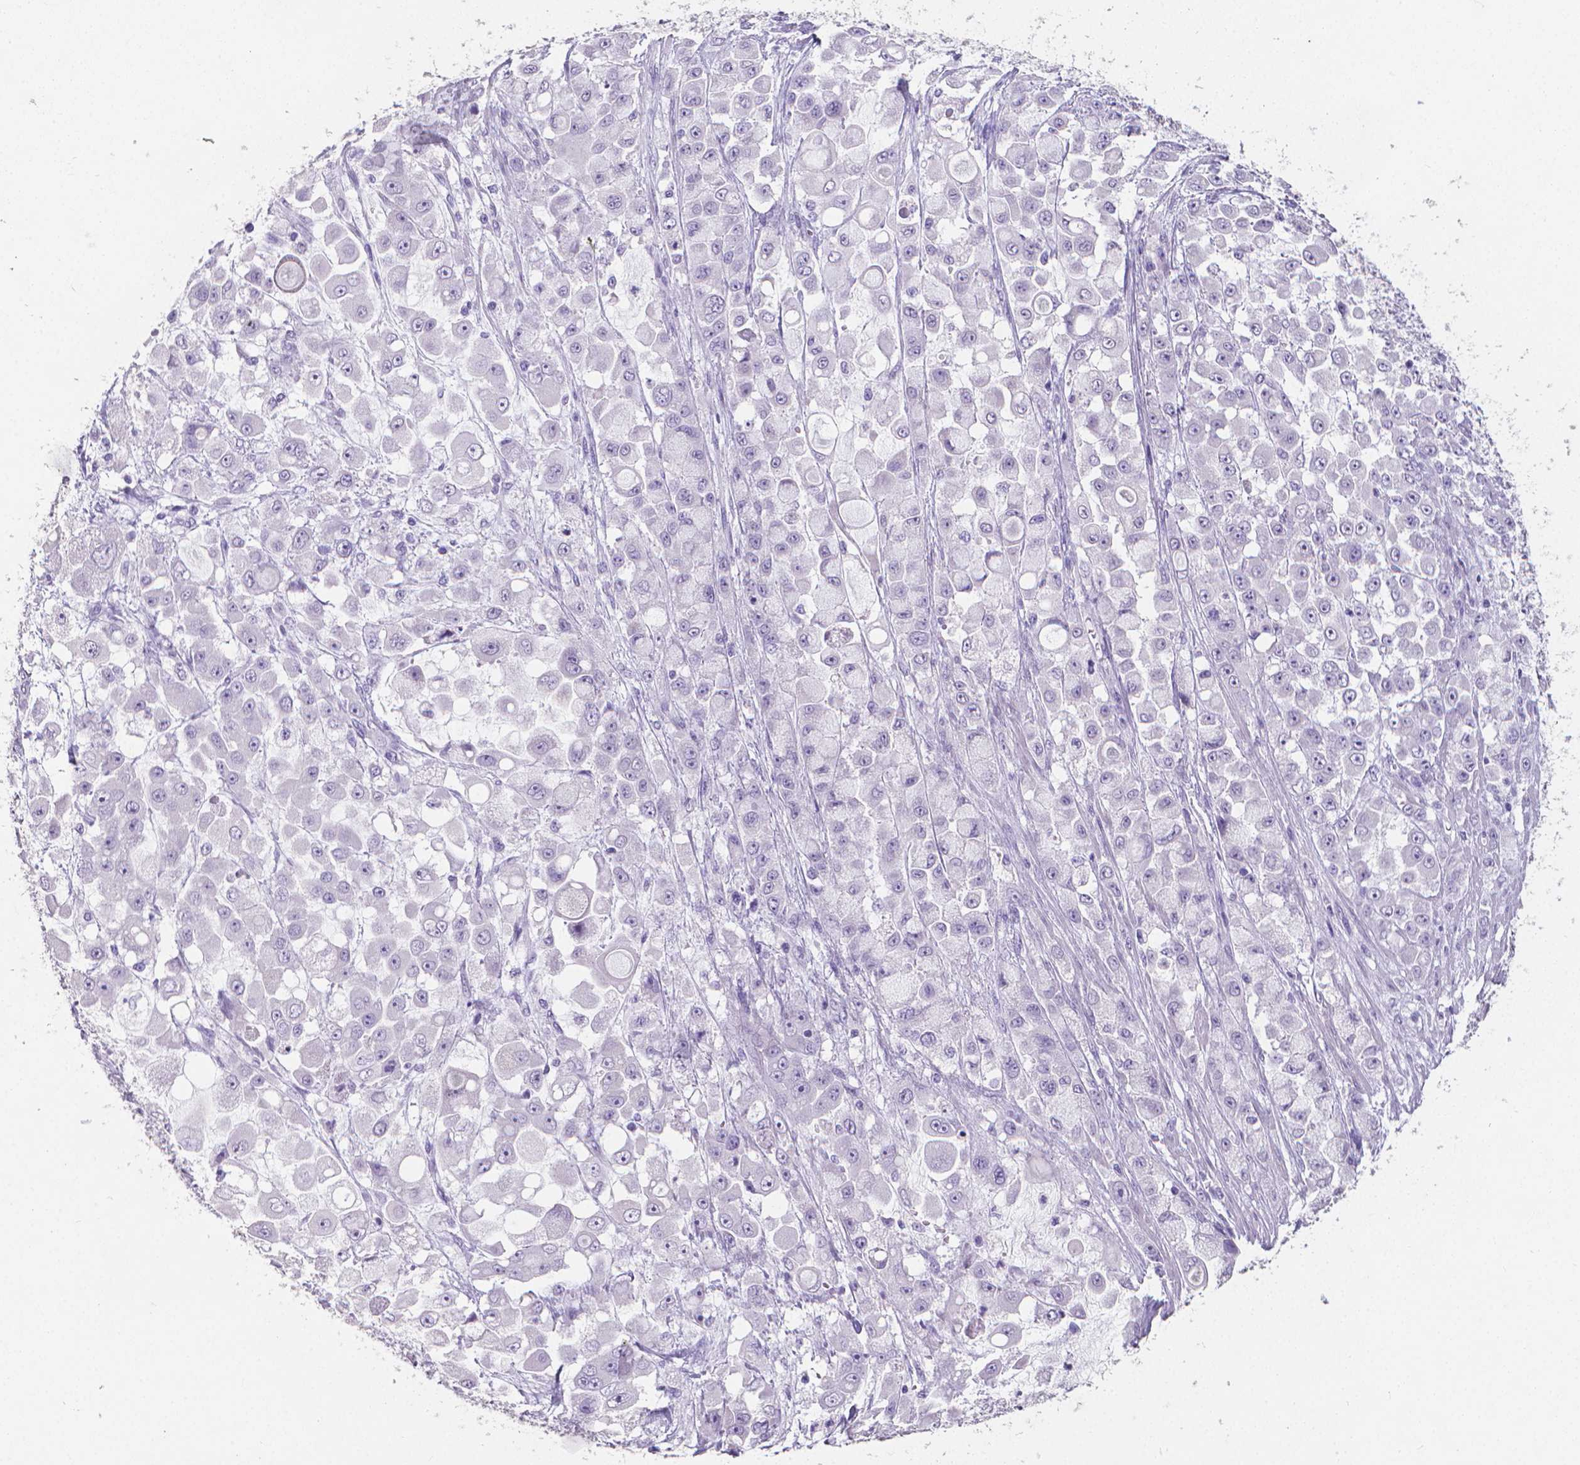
{"staining": {"intensity": "negative", "quantity": "none", "location": "none"}, "tissue": "stomach cancer", "cell_type": "Tumor cells", "image_type": "cancer", "snomed": [{"axis": "morphology", "description": "Adenocarcinoma, NOS"}, {"axis": "topography", "description": "Stomach"}], "caption": "High magnification brightfield microscopy of adenocarcinoma (stomach) stained with DAB (brown) and counterstained with hematoxylin (blue): tumor cells show no significant staining. (DAB immunohistochemistry (IHC), high magnification).", "gene": "XPNPEP2", "patient": {"sex": "female", "age": 76}}